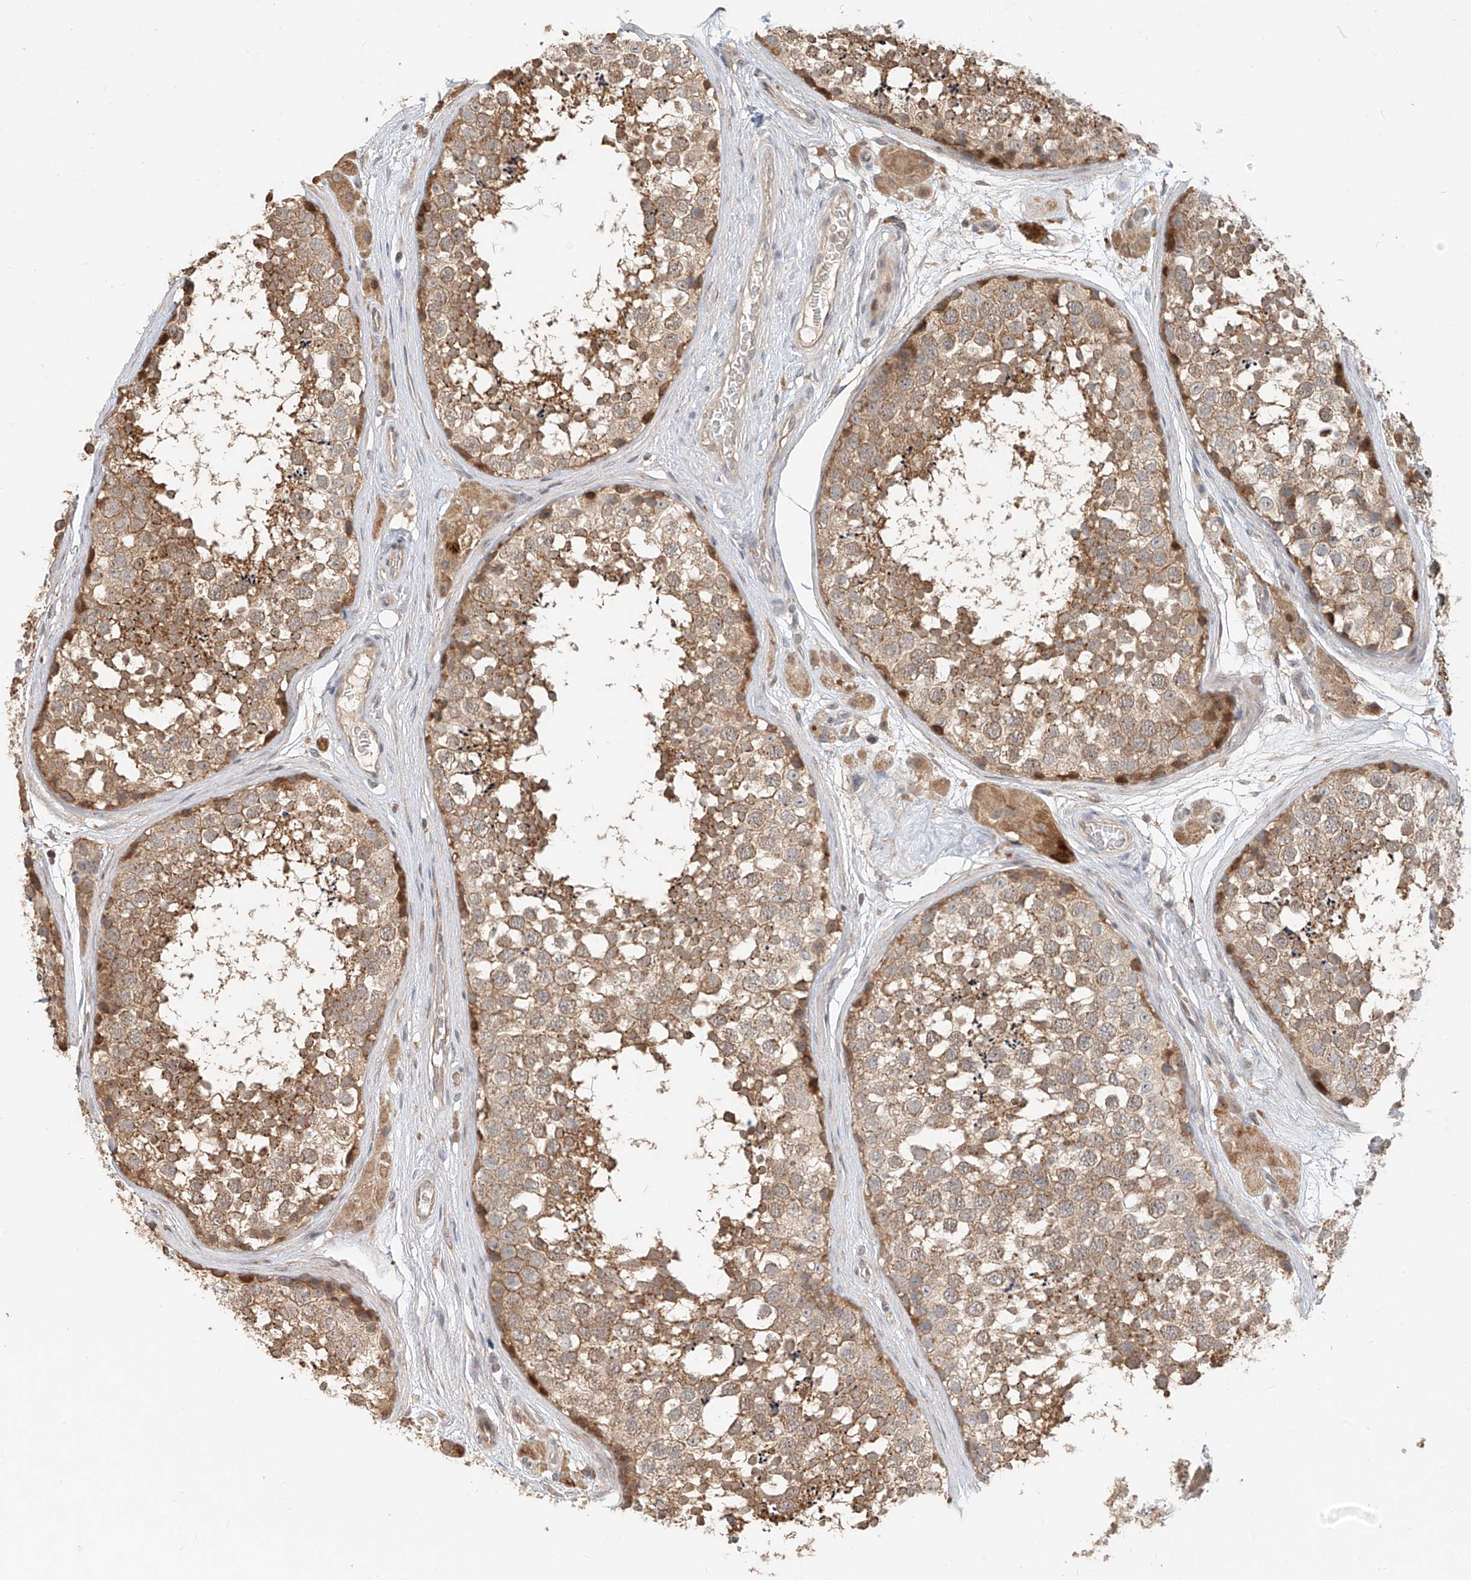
{"staining": {"intensity": "moderate", "quantity": ">75%", "location": "cytoplasmic/membranous"}, "tissue": "testis", "cell_type": "Cells in seminiferous ducts", "image_type": "normal", "snomed": [{"axis": "morphology", "description": "Normal tissue, NOS"}, {"axis": "topography", "description": "Testis"}], "caption": "A high-resolution micrograph shows immunohistochemistry staining of unremarkable testis, which demonstrates moderate cytoplasmic/membranous staining in about >75% of cells in seminiferous ducts.", "gene": "TMEM61", "patient": {"sex": "male", "age": 56}}